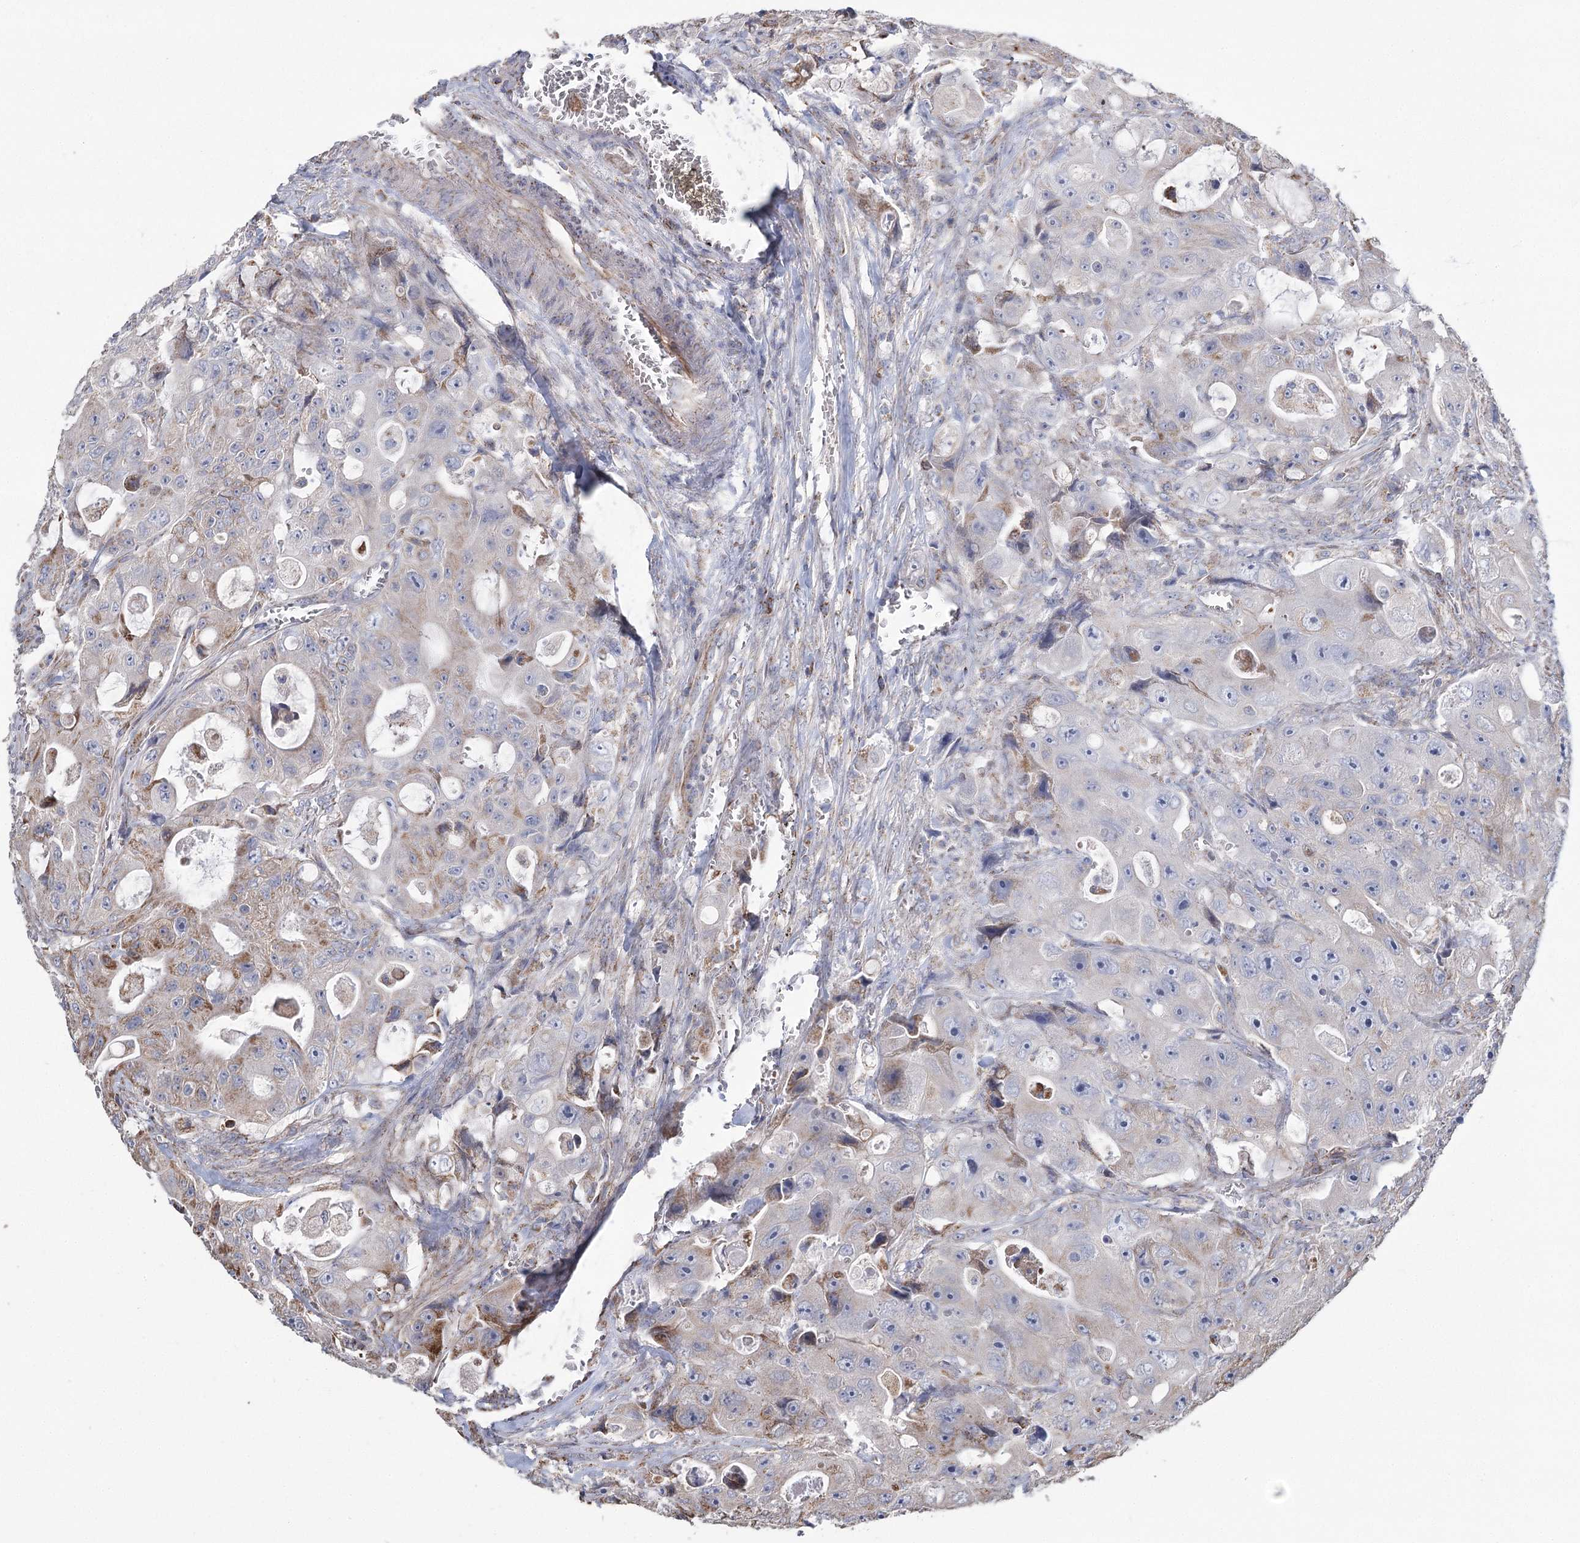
{"staining": {"intensity": "moderate", "quantity": "<25%", "location": "cytoplasmic/membranous"}, "tissue": "colorectal cancer", "cell_type": "Tumor cells", "image_type": "cancer", "snomed": [{"axis": "morphology", "description": "Adenocarcinoma, NOS"}, {"axis": "topography", "description": "Colon"}], "caption": "Immunohistochemical staining of colorectal cancer (adenocarcinoma) exhibits low levels of moderate cytoplasmic/membranous expression in approximately <25% of tumor cells.", "gene": "RANBP3L", "patient": {"sex": "female", "age": 46}}